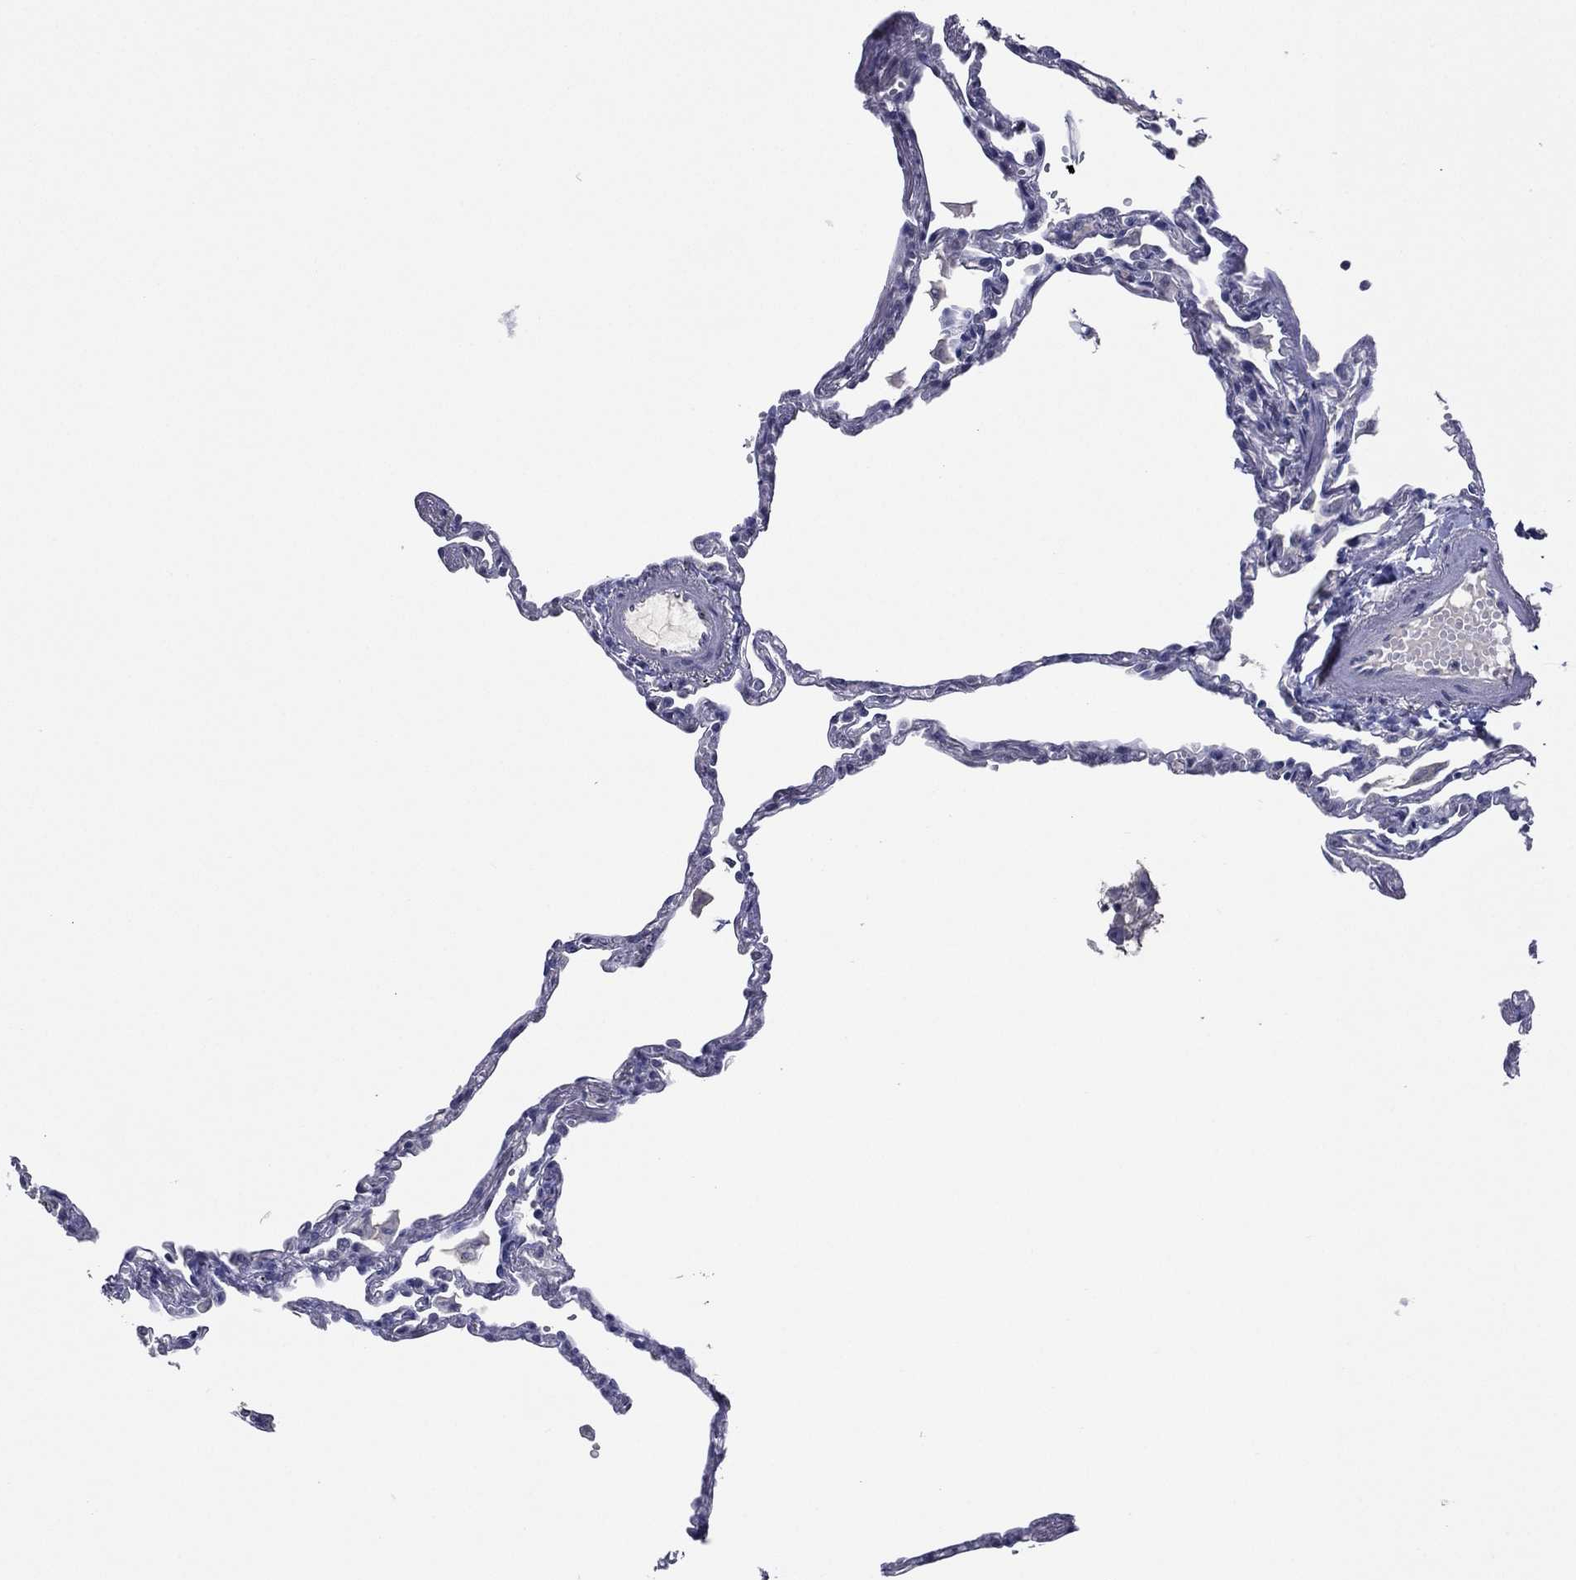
{"staining": {"intensity": "negative", "quantity": "none", "location": "none"}, "tissue": "lung", "cell_type": "Alveolar cells", "image_type": "normal", "snomed": [{"axis": "morphology", "description": "Normal tissue, NOS"}, {"axis": "topography", "description": "Lung"}], "caption": "This is an immunohistochemistry (IHC) photomicrograph of unremarkable lung. There is no staining in alveolar cells.", "gene": "TFAP2A", "patient": {"sex": "male", "age": 78}}